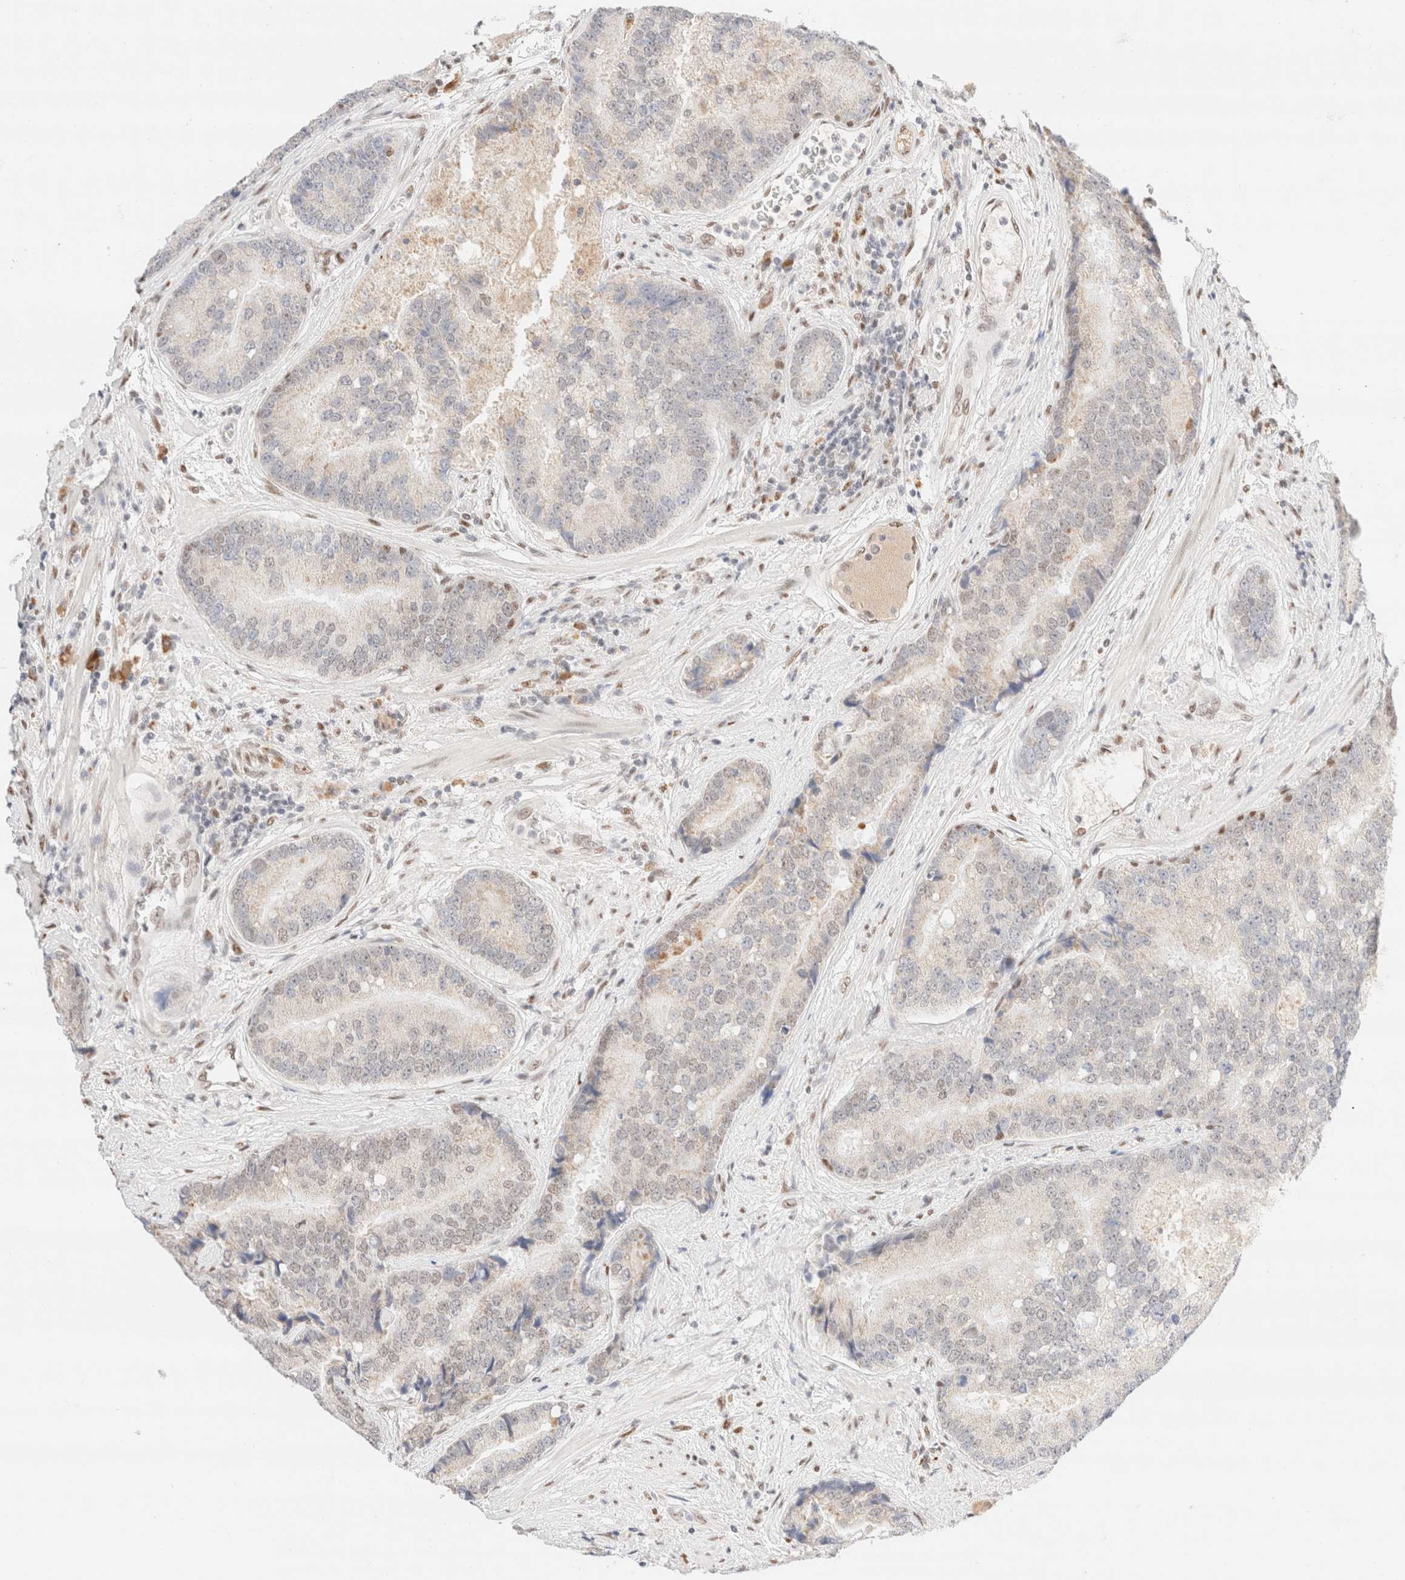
{"staining": {"intensity": "weak", "quantity": "<25%", "location": "nuclear"}, "tissue": "prostate cancer", "cell_type": "Tumor cells", "image_type": "cancer", "snomed": [{"axis": "morphology", "description": "Adenocarcinoma, High grade"}, {"axis": "topography", "description": "Prostate"}], "caption": "Adenocarcinoma (high-grade) (prostate) stained for a protein using immunohistochemistry (IHC) displays no staining tumor cells.", "gene": "CIC", "patient": {"sex": "male", "age": 70}}